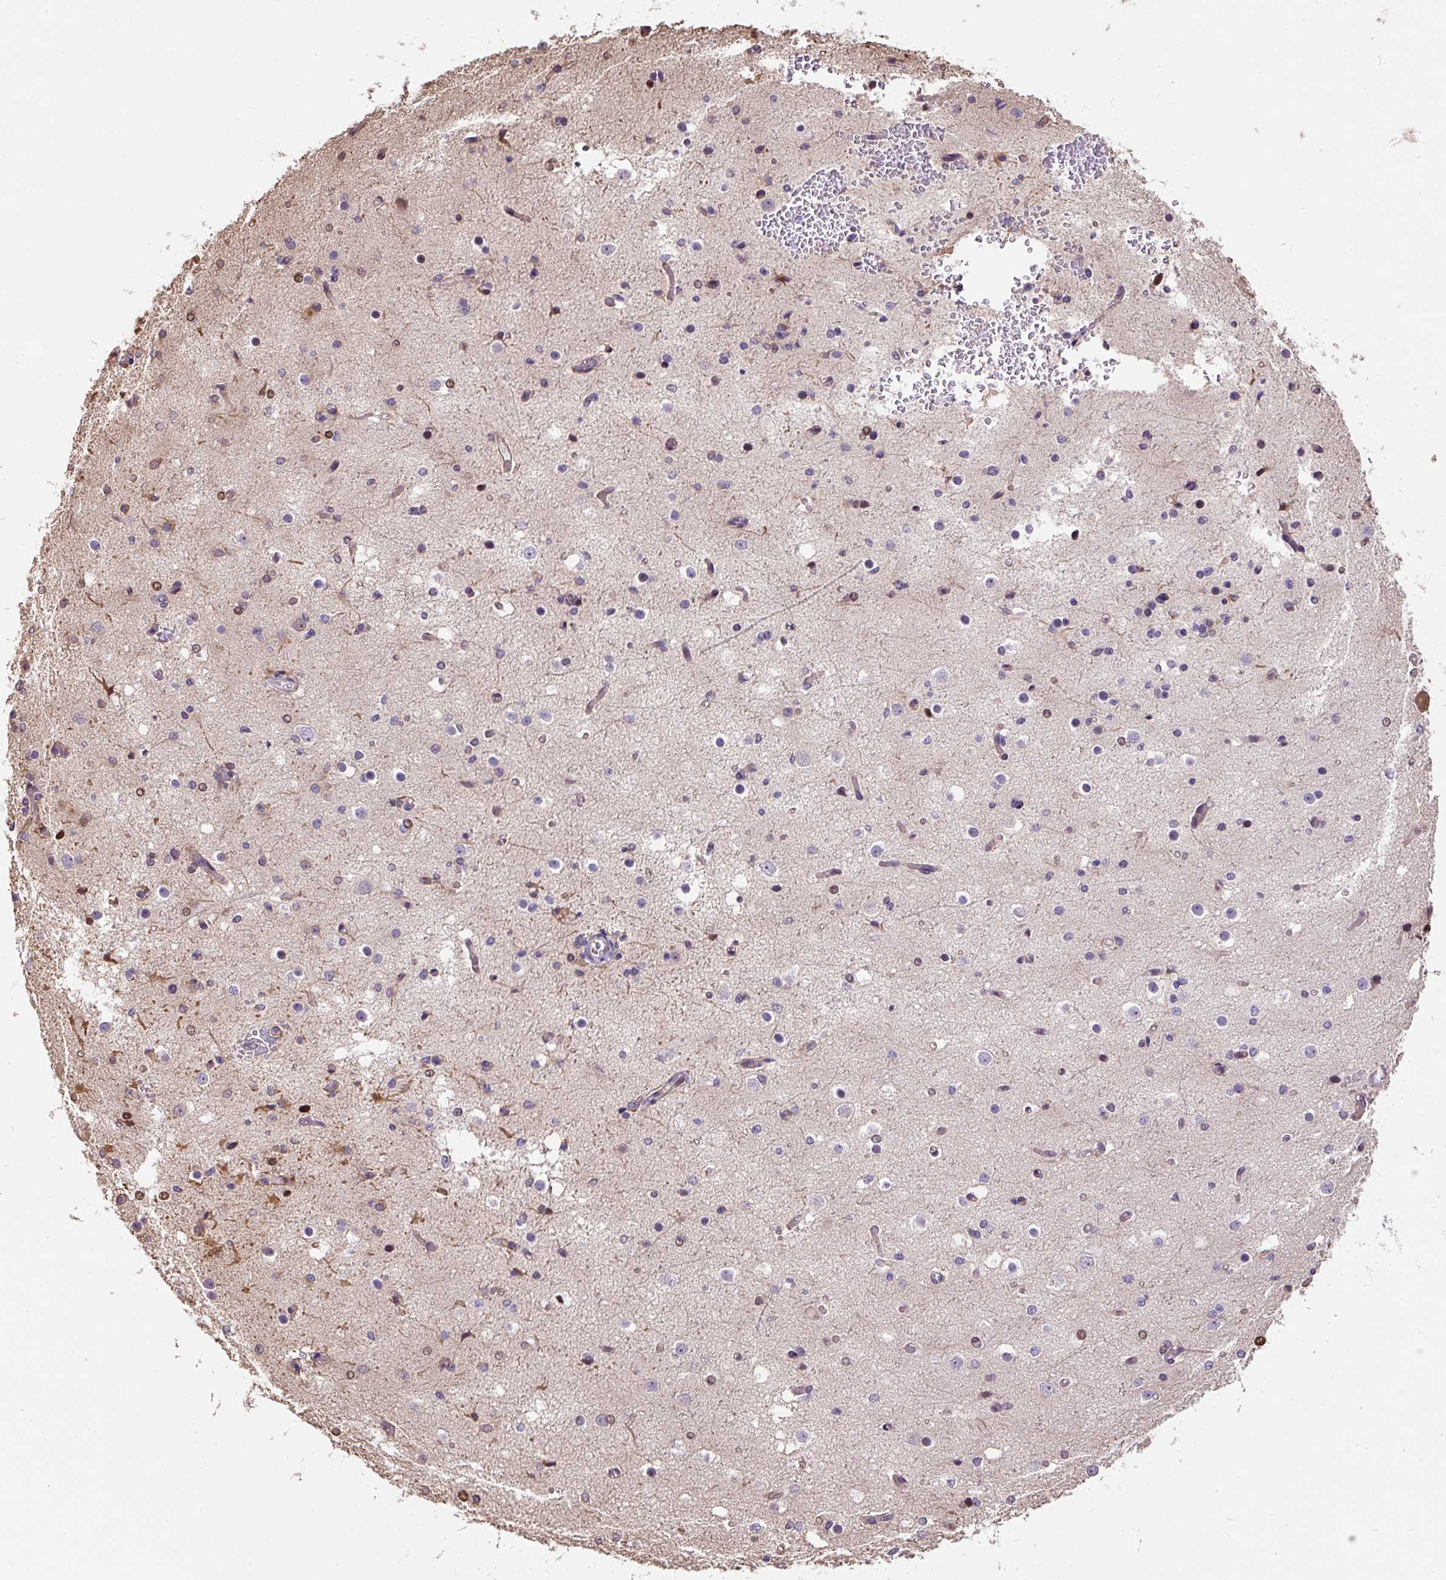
{"staining": {"intensity": "negative", "quantity": "none", "location": "none"}, "tissue": "cerebral cortex", "cell_type": "Endothelial cells", "image_type": "normal", "snomed": [{"axis": "morphology", "description": "Normal tissue, NOS"}, {"axis": "morphology", "description": "Inflammation, NOS"}, {"axis": "topography", "description": "Cerebral cortex"}], "caption": "Immunohistochemical staining of unremarkable cerebral cortex reveals no significant expression in endothelial cells.", "gene": "PUS7L", "patient": {"sex": "male", "age": 6}}